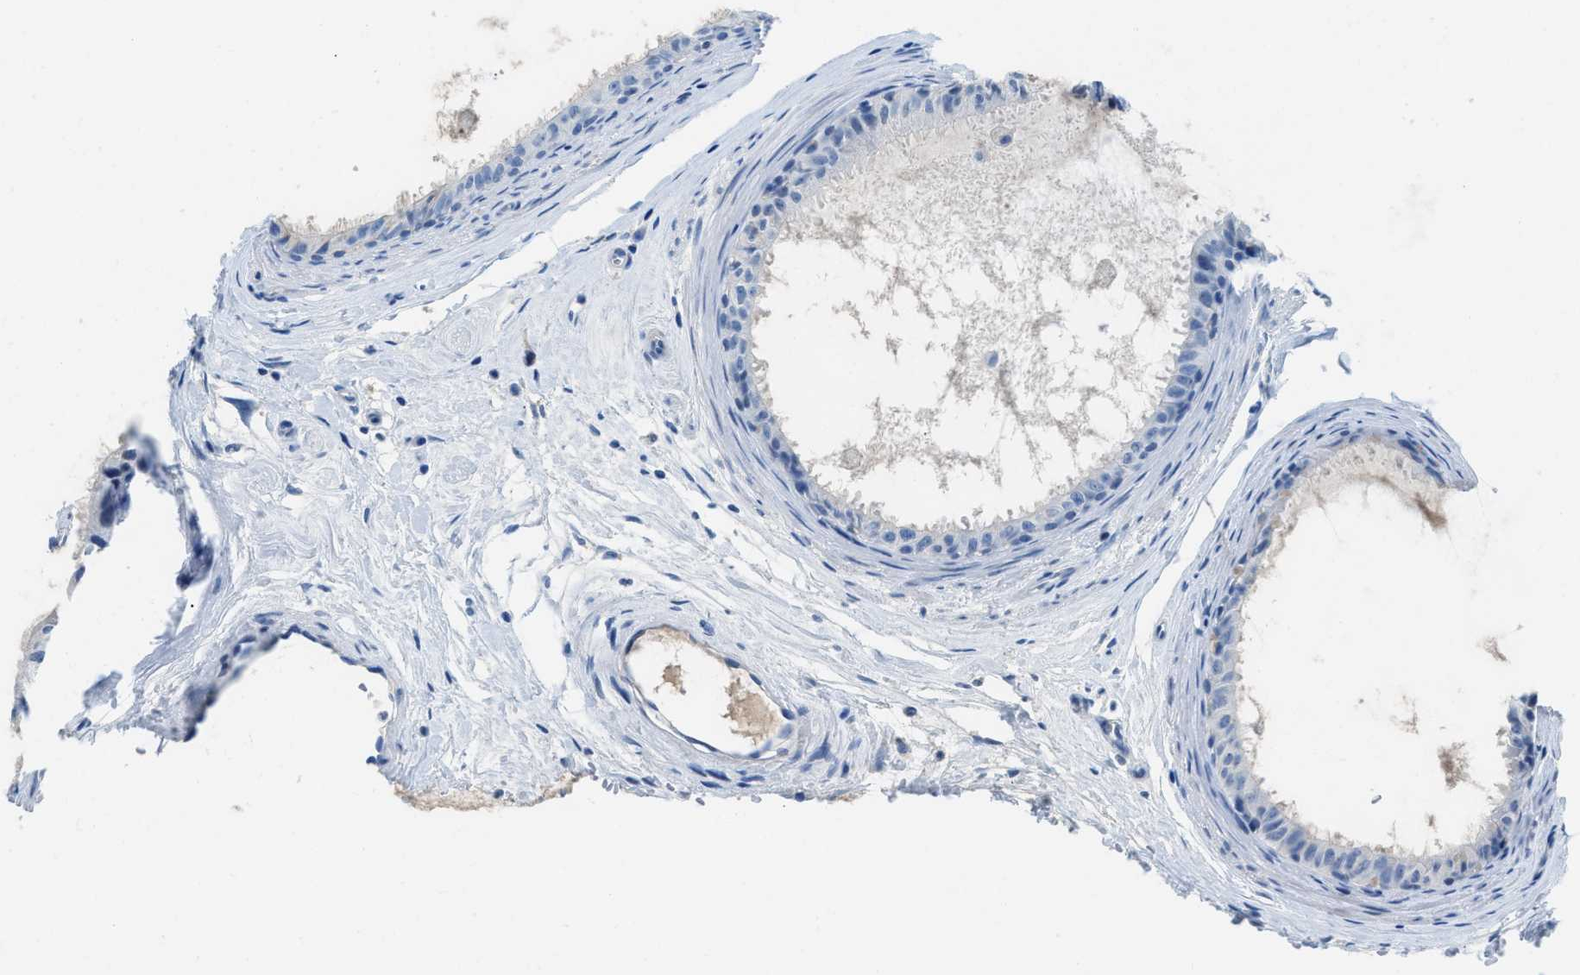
{"staining": {"intensity": "negative", "quantity": "none", "location": "none"}, "tissue": "epididymis", "cell_type": "Glandular cells", "image_type": "normal", "snomed": [{"axis": "morphology", "description": "Normal tissue, NOS"}, {"axis": "morphology", "description": "Inflammation, NOS"}, {"axis": "topography", "description": "Epididymis"}], "caption": "An immunohistochemistry image of unremarkable epididymis is shown. There is no staining in glandular cells of epididymis. (Stains: DAB immunohistochemistry with hematoxylin counter stain, Microscopy: brightfield microscopy at high magnification).", "gene": "MBL2", "patient": {"sex": "male", "age": 85}}